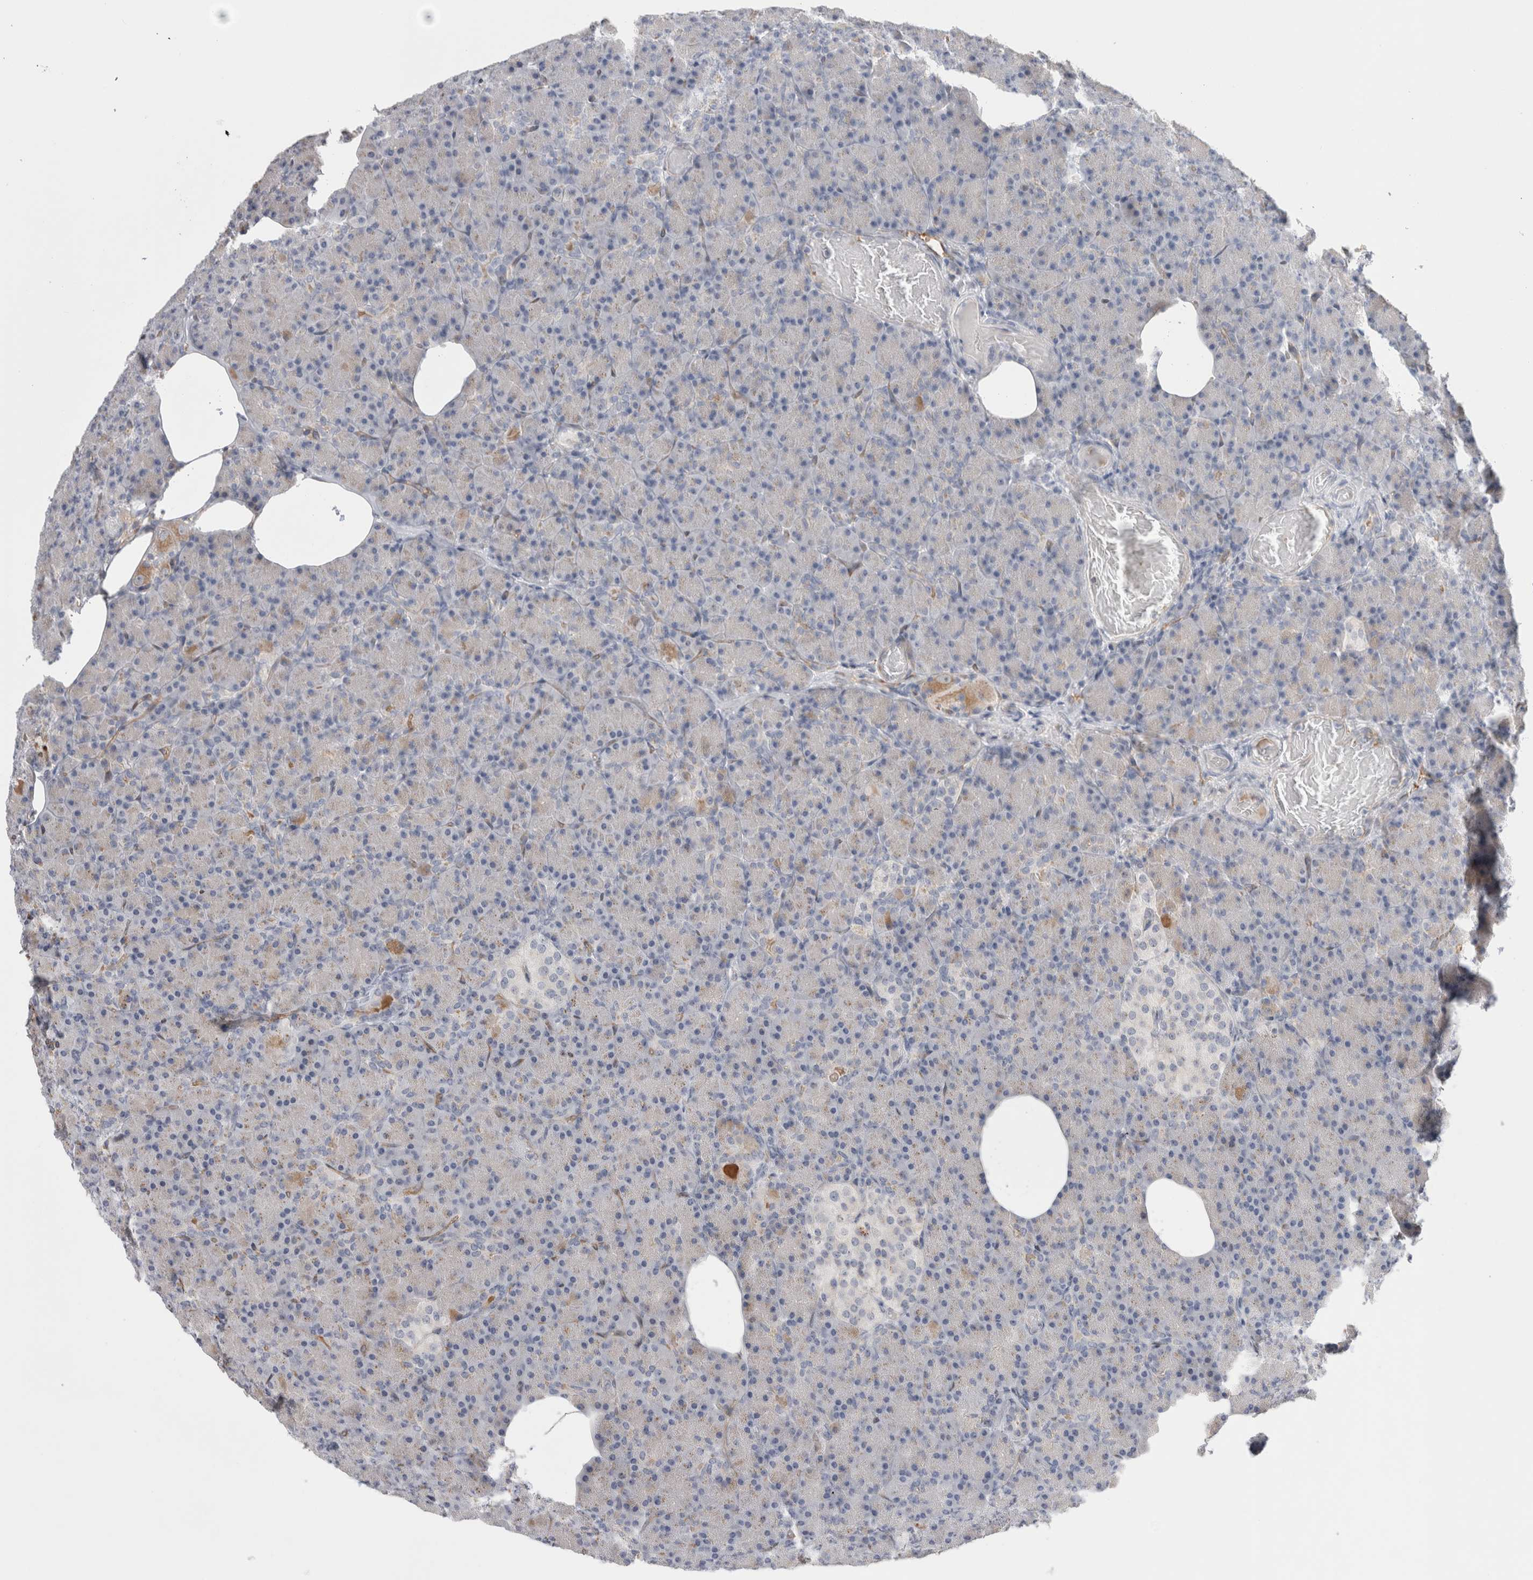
{"staining": {"intensity": "moderate", "quantity": "25%-75%", "location": "cytoplasmic/membranous"}, "tissue": "pancreas", "cell_type": "Exocrine glandular cells", "image_type": "normal", "snomed": [{"axis": "morphology", "description": "Normal tissue, NOS"}, {"axis": "topography", "description": "Pancreas"}], "caption": "Immunohistochemical staining of benign human pancreas displays 25%-75% levels of moderate cytoplasmic/membranous protein staining in about 25%-75% of exocrine glandular cells.", "gene": "ANKMY1", "patient": {"sex": "female", "age": 43}}